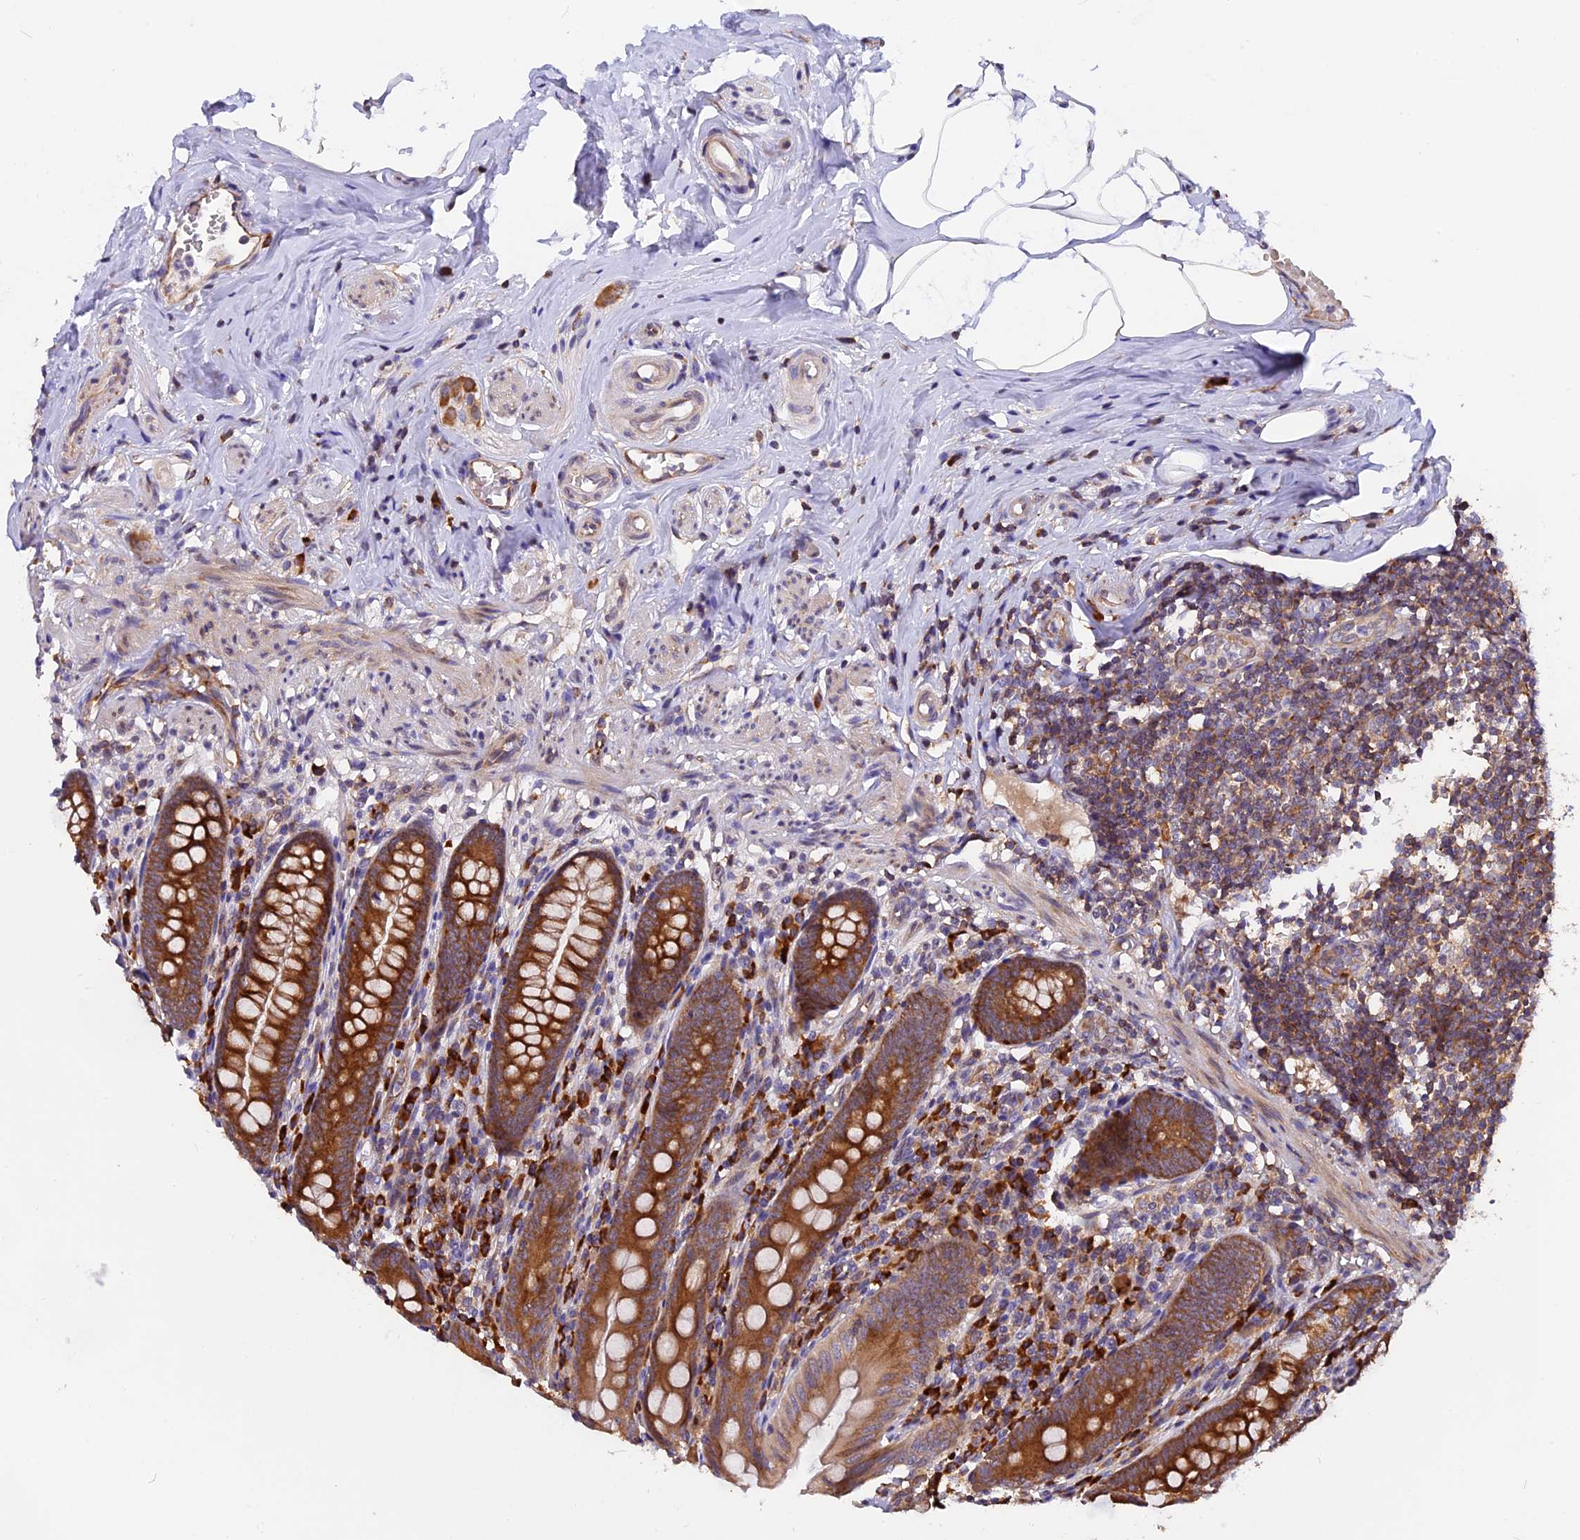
{"staining": {"intensity": "strong", "quantity": ">75%", "location": "cytoplasmic/membranous"}, "tissue": "appendix", "cell_type": "Glandular cells", "image_type": "normal", "snomed": [{"axis": "morphology", "description": "Normal tissue, NOS"}, {"axis": "topography", "description": "Appendix"}], "caption": "Appendix stained with immunohistochemistry demonstrates strong cytoplasmic/membranous staining in about >75% of glandular cells.", "gene": "GNPTAB", "patient": {"sex": "male", "age": 55}}